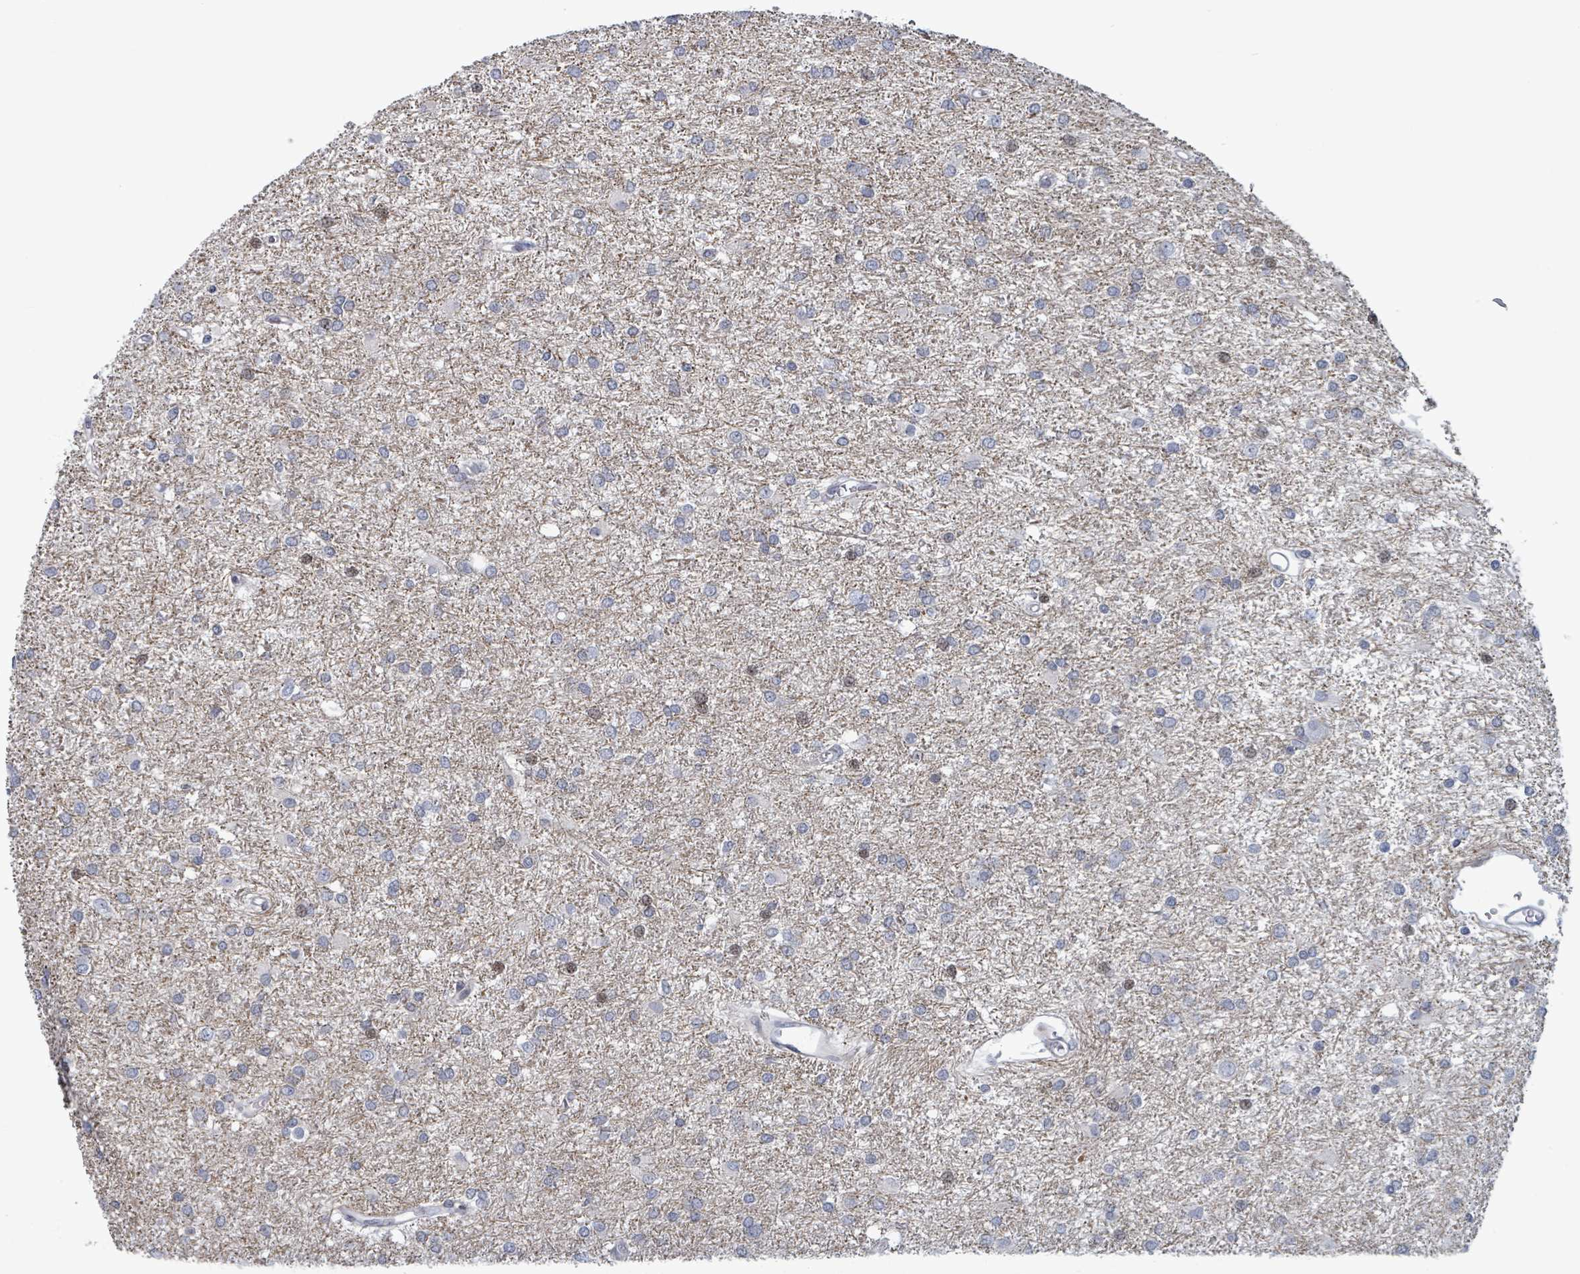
{"staining": {"intensity": "moderate", "quantity": "<25%", "location": "nuclear"}, "tissue": "glioma", "cell_type": "Tumor cells", "image_type": "cancer", "snomed": [{"axis": "morphology", "description": "Glioma, malignant, High grade"}, {"axis": "topography", "description": "Brain"}], "caption": "This is an image of IHC staining of high-grade glioma (malignant), which shows moderate positivity in the nuclear of tumor cells.", "gene": "FNDC4", "patient": {"sex": "female", "age": 50}}